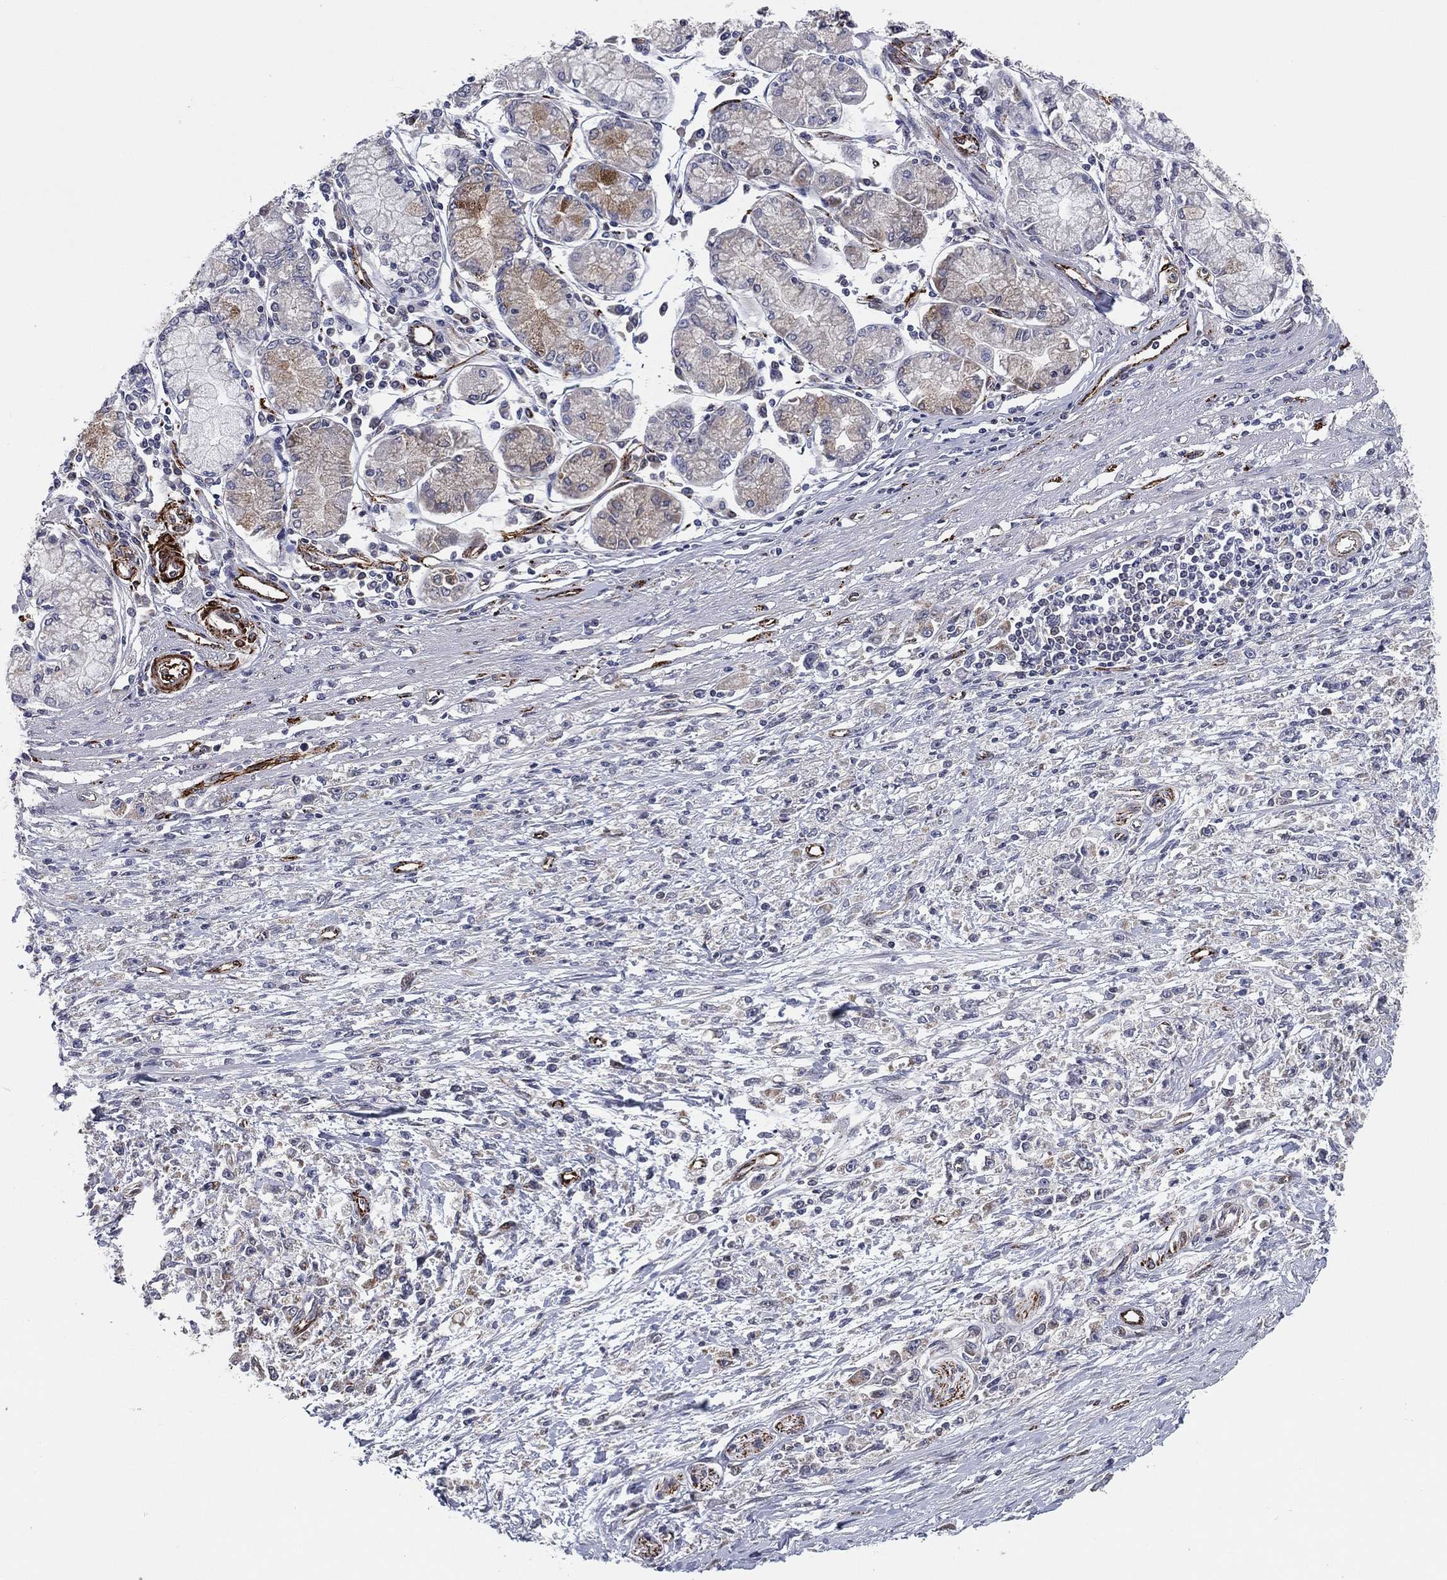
{"staining": {"intensity": "weak", "quantity": "25%-75%", "location": "cytoplasmic/membranous"}, "tissue": "stomach cancer", "cell_type": "Tumor cells", "image_type": "cancer", "snomed": [{"axis": "morphology", "description": "Adenocarcinoma, NOS"}, {"axis": "topography", "description": "Stomach"}], "caption": "Tumor cells reveal low levels of weak cytoplasmic/membranous positivity in approximately 25%-75% of cells in human adenocarcinoma (stomach).", "gene": "SNCG", "patient": {"sex": "female", "age": 59}}